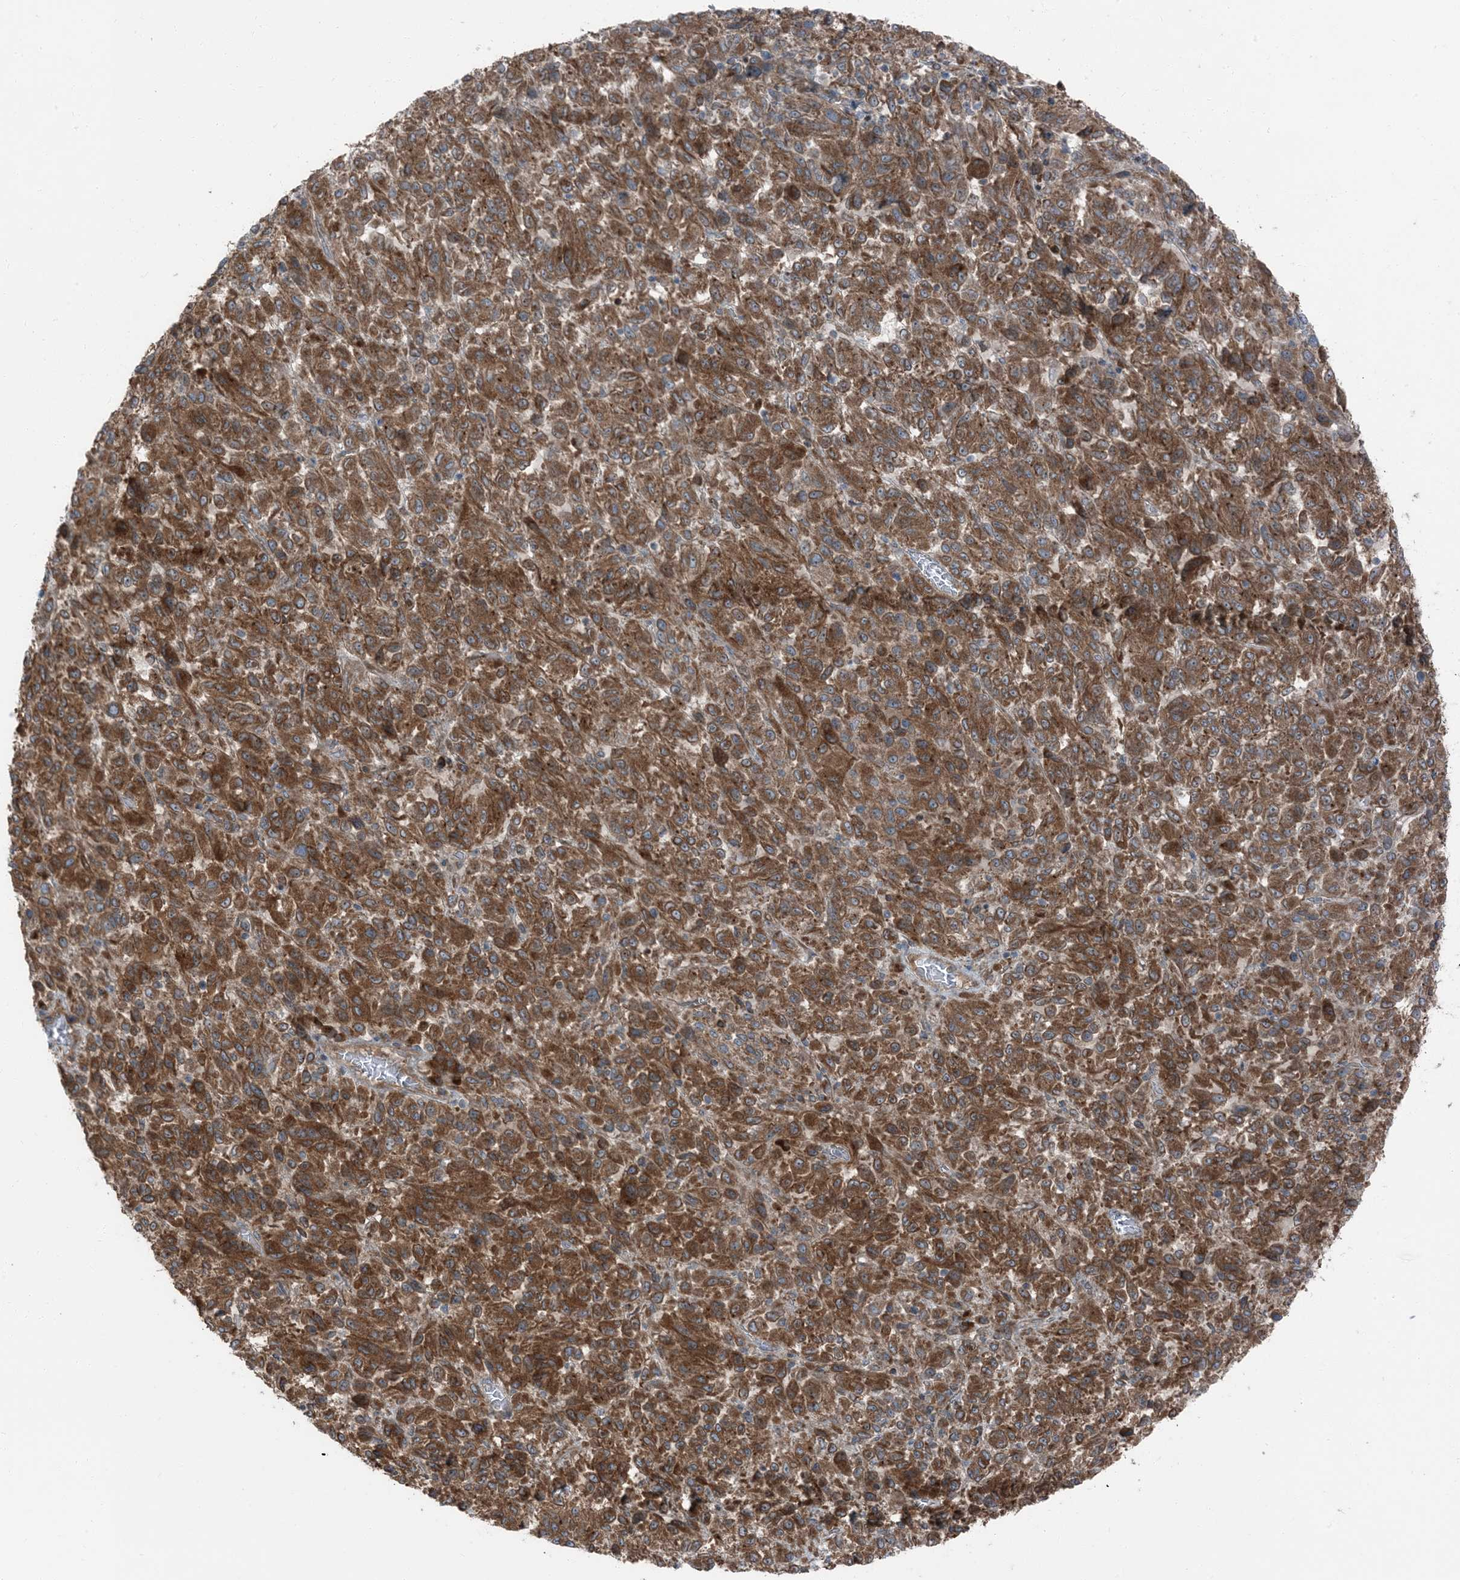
{"staining": {"intensity": "moderate", "quantity": ">75%", "location": "cytoplasmic/membranous"}, "tissue": "melanoma", "cell_type": "Tumor cells", "image_type": "cancer", "snomed": [{"axis": "morphology", "description": "Malignant melanoma, Metastatic site"}, {"axis": "topography", "description": "Lung"}], "caption": "Immunohistochemical staining of melanoma shows moderate cytoplasmic/membranous protein staining in approximately >75% of tumor cells.", "gene": "RAB3GAP1", "patient": {"sex": "male", "age": 64}}